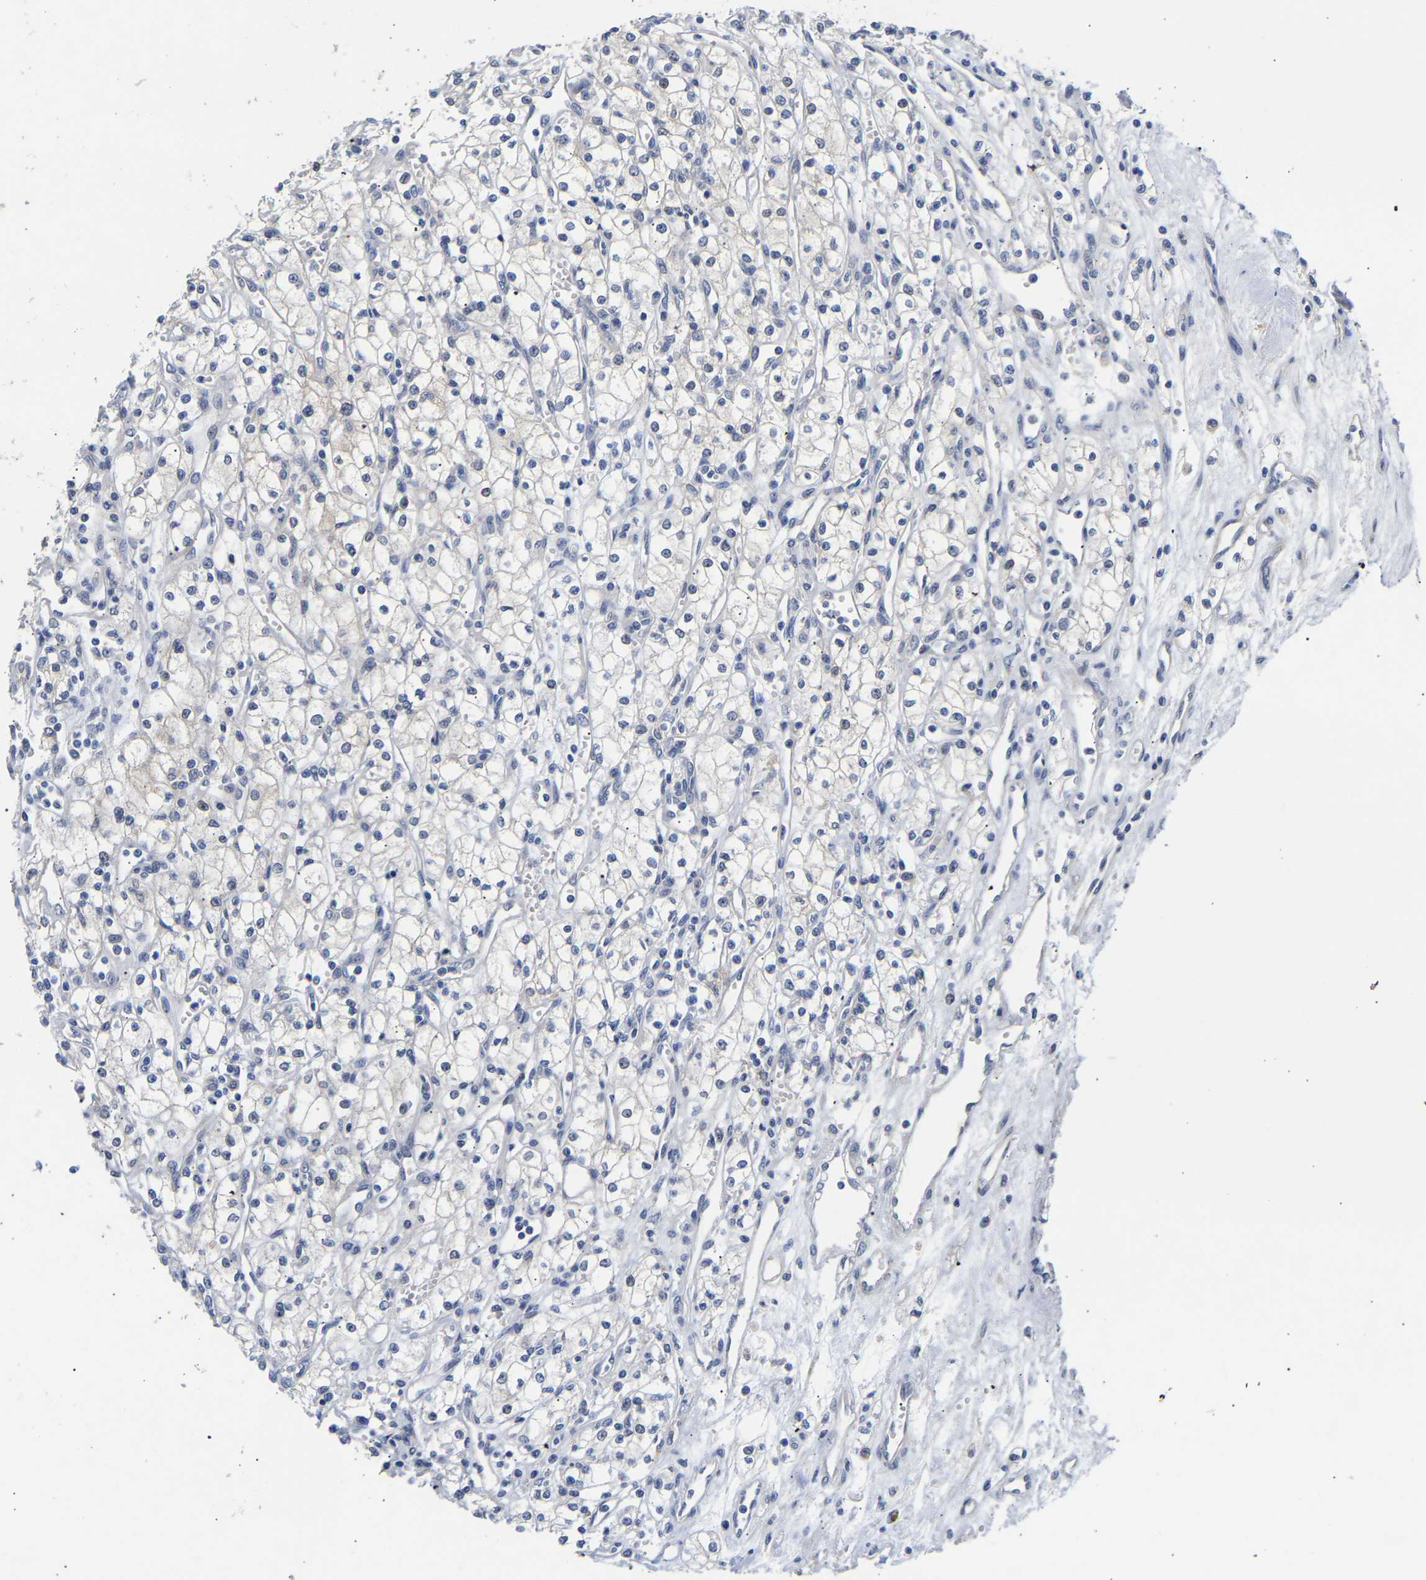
{"staining": {"intensity": "negative", "quantity": "none", "location": "none"}, "tissue": "renal cancer", "cell_type": "Tumor cells", "image_type": "cancer", "snomed": [{"axis": "morphology", "description": "Adenocarcinoma, NOS"}, {"axis": "topography", "description": "Kidney"}], "caption": "Immunohistochemical staining of renal adenocarcinoma demonstrates no significant expression in tumor cells.", "gene": "CCDC6", "patient": {"sex": "male", "age": 59}}